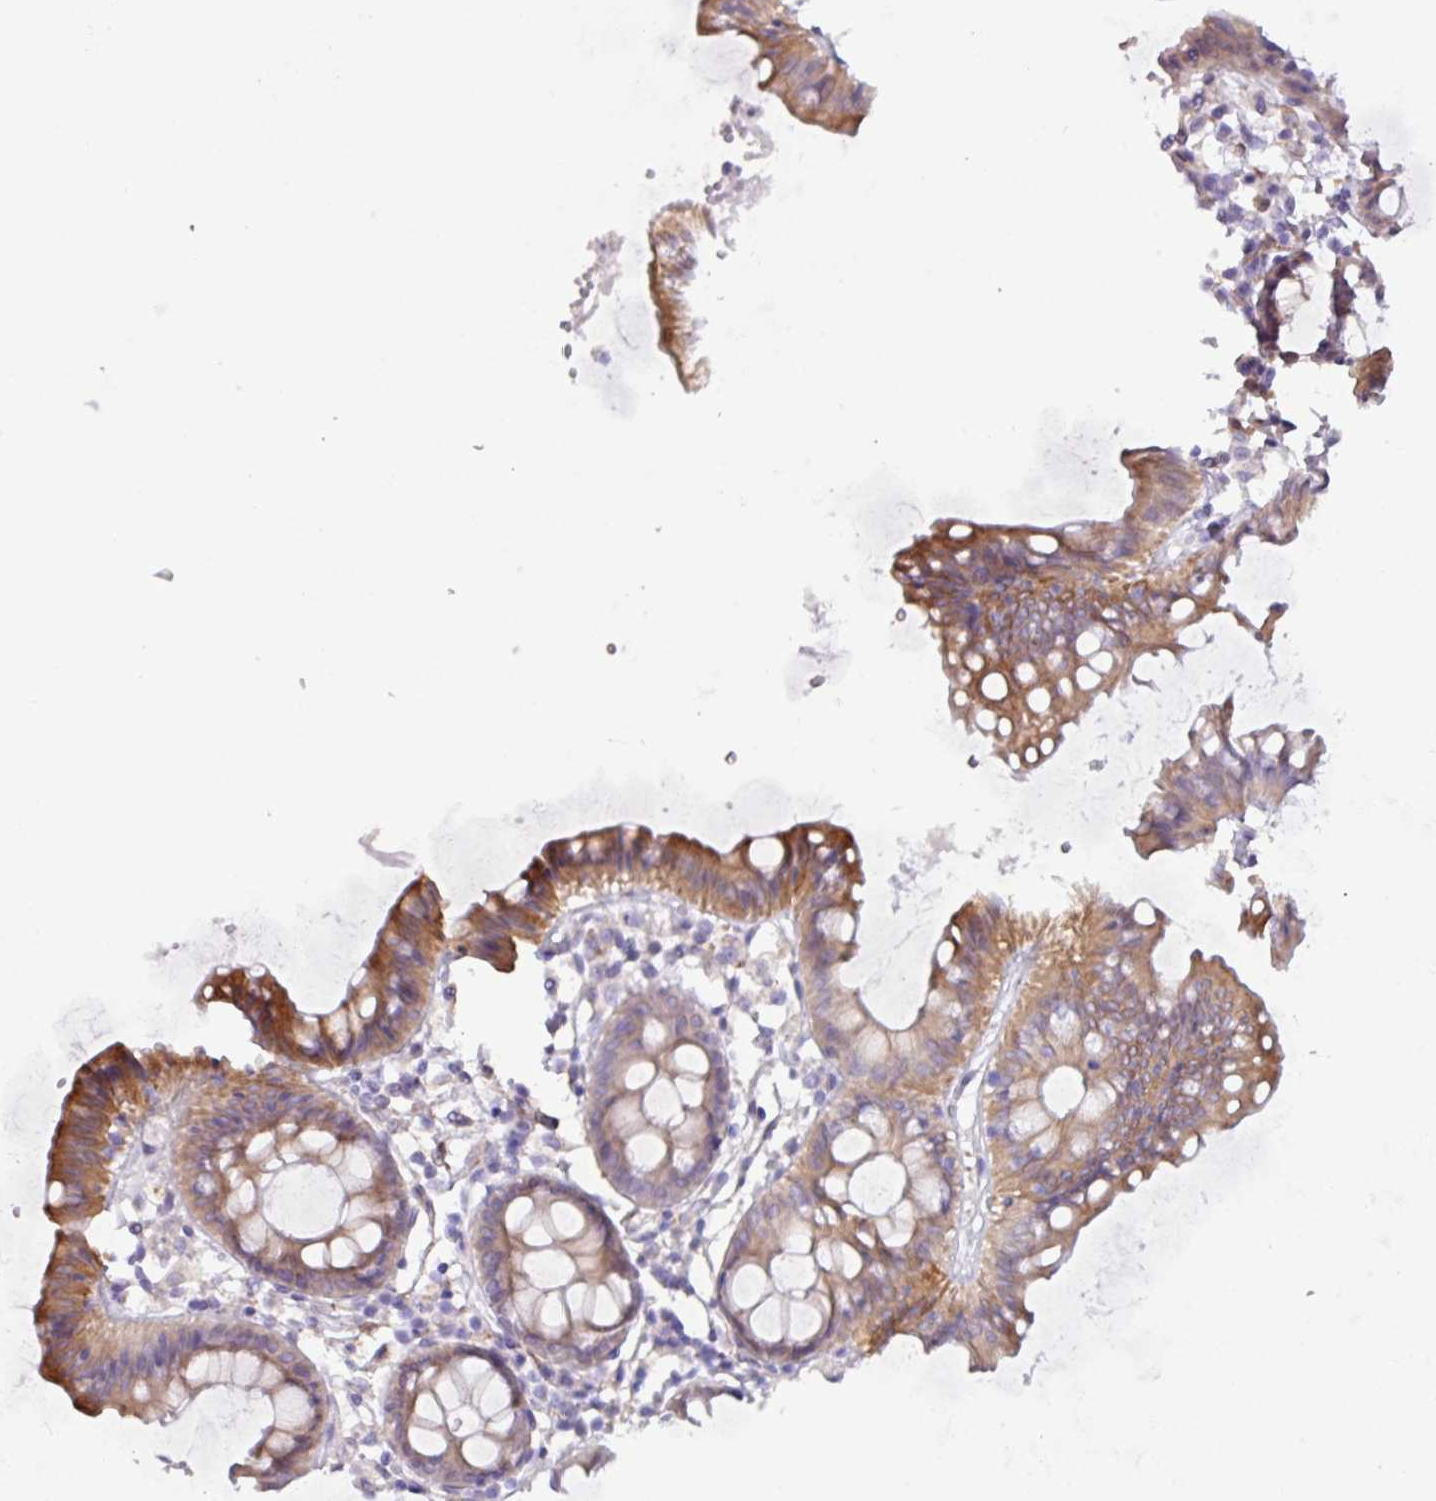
{"staining": {"intensity": "negative", "quantity": "none", "location": "none"}, "tissue": "colon", "cell_type": "Endothelial cells", "image_type": "normal", "snomed": [{"axis": "morphology", "description": "Normal tissue, NOS"}, {"axis": "topography", "description": "Colon"}], "caption": "This micrograph is of unremarkable colon stained with IHC to label a protein in brown with the nuclei are counter-stained blue. There is no expression in endothelial cells.", "gene": "SLC38A1", "patient": {"sex": "female", "age": 84}}